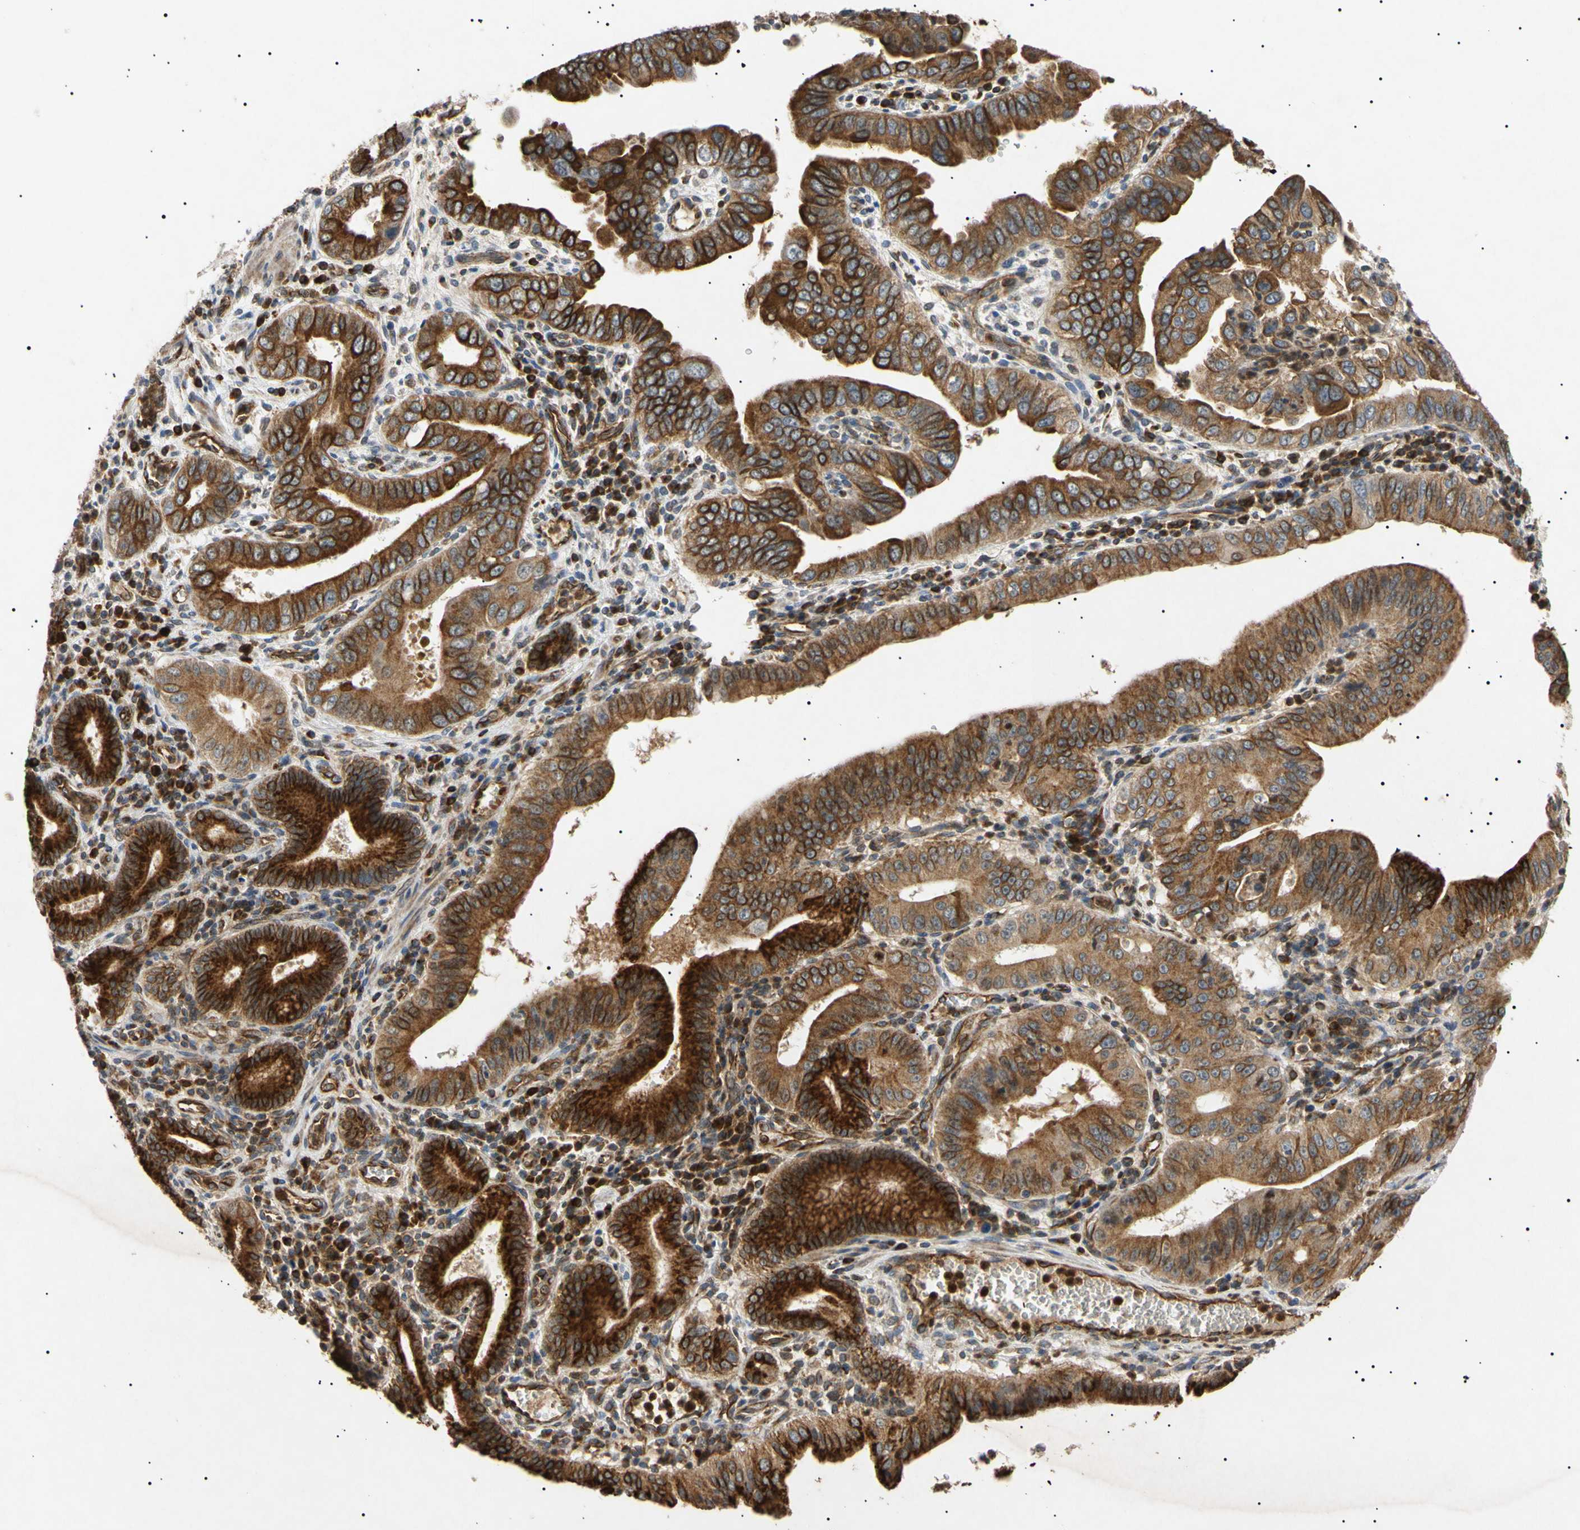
{"staining": {"intensity": "strong", "quantity": "25%-75%", "location": "cytoplasmic/membranous,nuclear"}, "tissue": "pancreatic cancer", "cell_type": "Tumor cells", "image_type": "cancer", "snomed": [{"axis": "morphology", "description": "Normal tissue, NOS"}, {"axis": "topography", "description": "Lymph node"}], "caption": "Protein staining of pancreatic cancer tissue shows strong cytoplasmic/membranous and nuclear positivity in about 25%-75% of tumor cells.", "gene": "TUBB4A", "patient": {"sex": "male", "age": 50}}